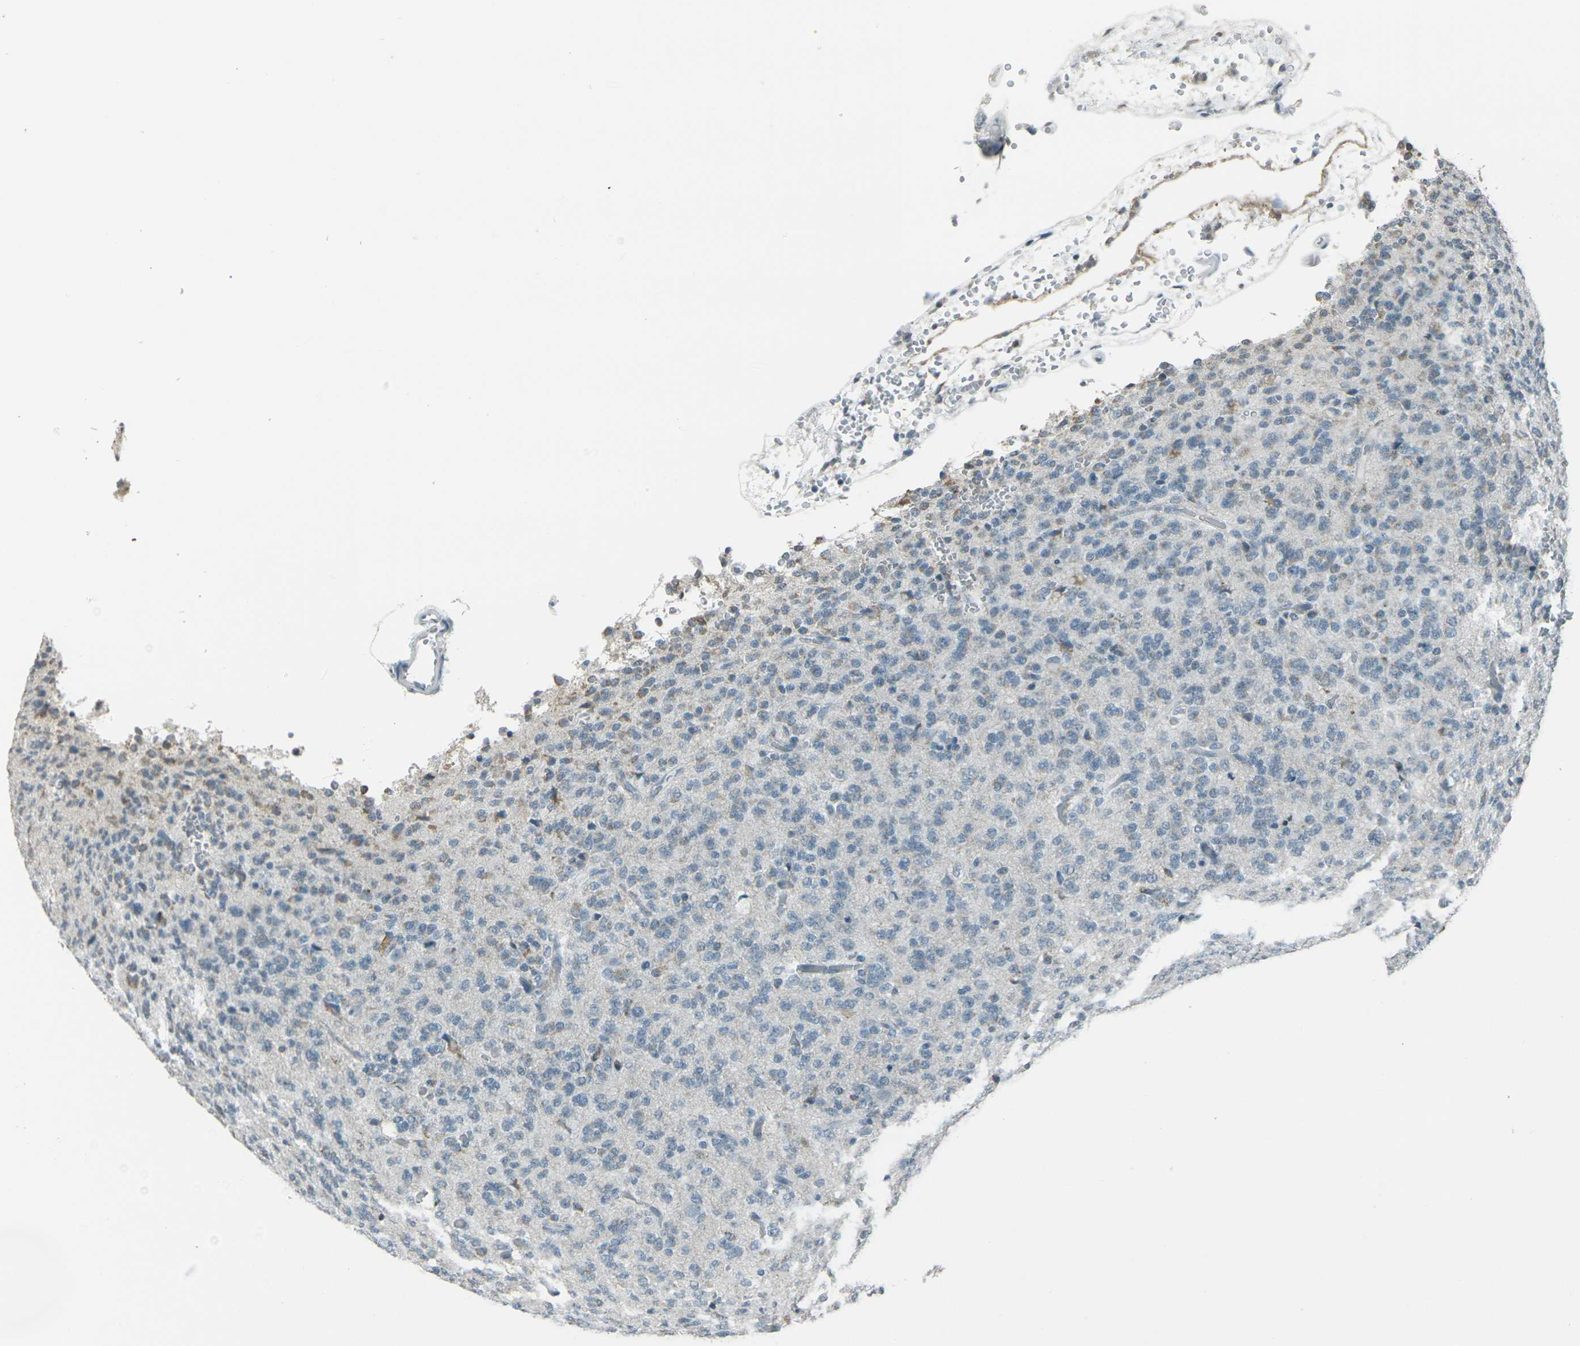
{"staining": {"intensity": "weak", "quantity": "25%-75%", "location": "cytoplasmic/membranous"}, "tissue": "glioma", "cell_type": "Tumor cells", "image_type": "cancer", "snomed": [{"axis": "morphology", "description": "Glioma, malignant, Low grade"}, {"axis": "topography", "description": "Brain"}], "caption": "Protein positivity by immunohistochemistry (IHC) exhibits weak cytoplasmic/membranous positivity in approximately 25%-75% of tumor cells in low-grade glioma (malignant).", "gene": "H2BC1", "patient": {"sex": "male", "age": 38}}